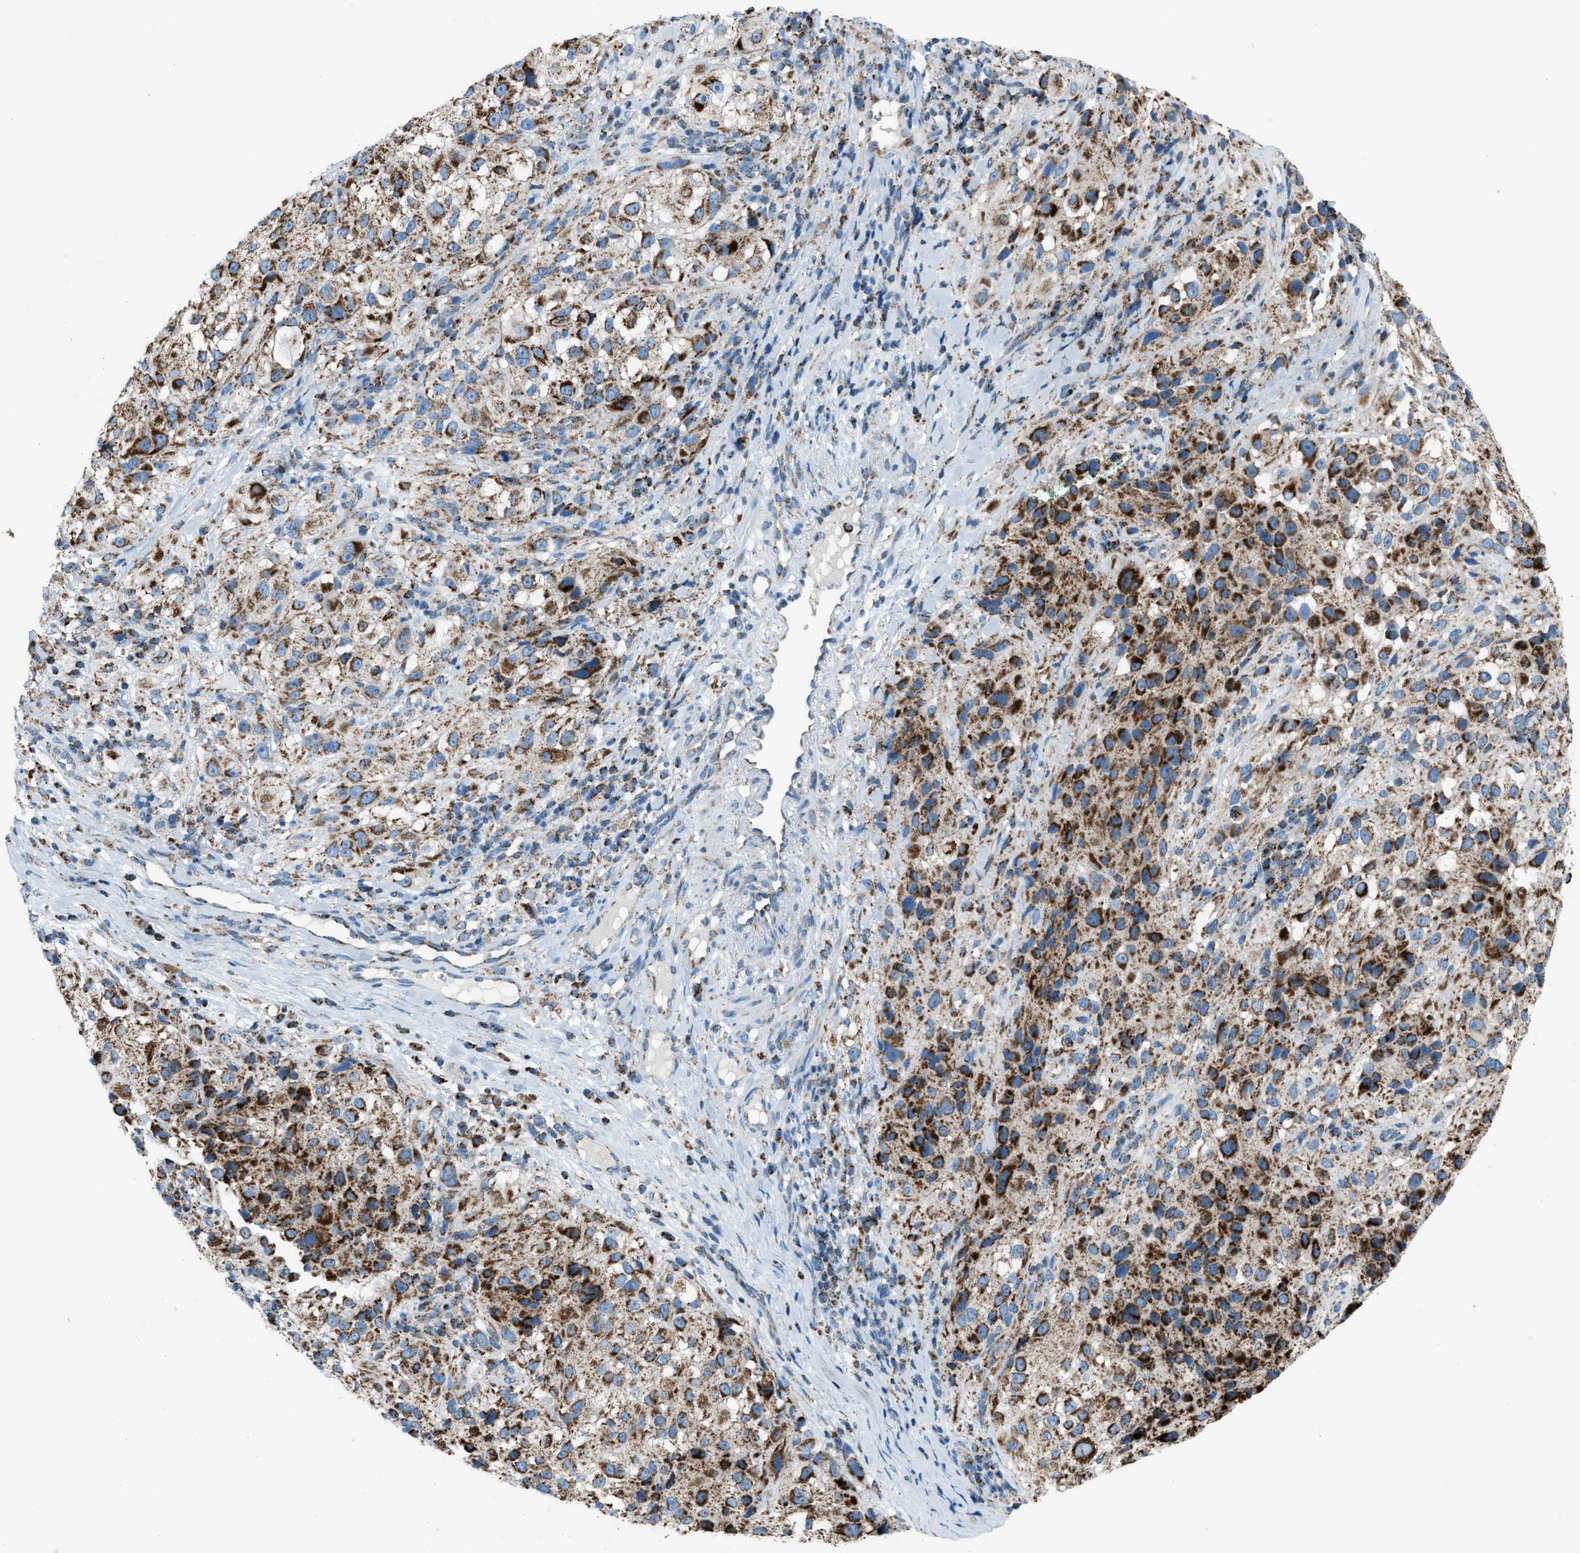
{"staining": {"intensity": "moderate", "quantity": ">75%", "location": "cytoplasmic/membranous"}, "tissue": "melanoma", "cell_type": "Tumor cells", "image_type": "cancer", "snomed": [{"axis": "morphology", "description": "Necrosis, NOS"}, {"axis": "morphology", "description": "Malignant melanoma, NOS"}, {"axis": "topography", "description": "Skin"}], "caption": "Approximately >75% of tumor cells in malignant melanoma reveal moderate cytoplasmic/membranous protein positivity as visualized by brown immunohistochemical staining.", "gene": "MDH2", "patient": {"sex": "female", "age": 87}}